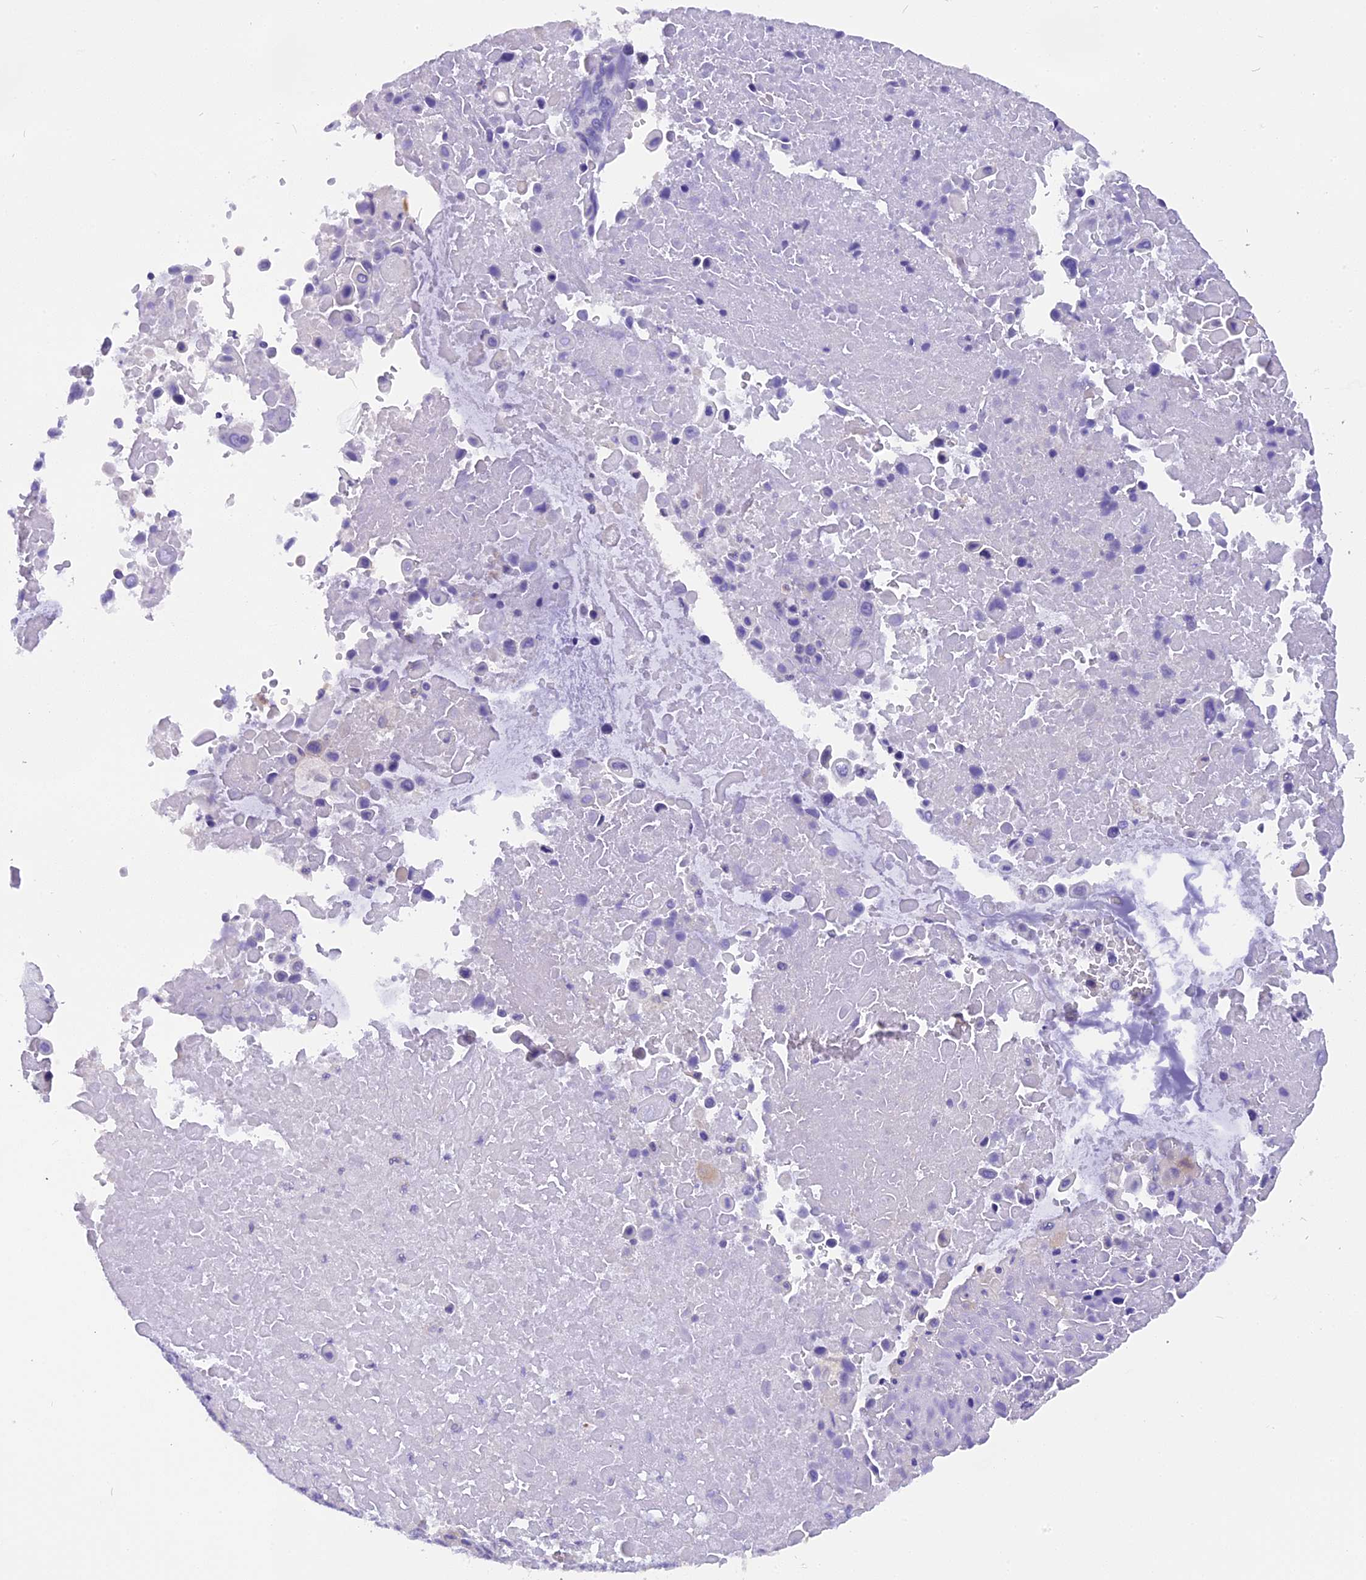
{"staining": {"intensity": "negative", "quantity": "none", "location": "none"}, "tissue": "lung cancer", "cell_type": "Tumor cells", "image_type": "cancer", "snomed": [{"axis": "morphology", "description": "Squamous cell carcinoma, NOS"}, {"axis": "topography", "description": "Lung"}], "caption": "The immunohistochemistry (IHC) image has no significant positivity in tumor cells of lung cancer (squamous cell carcinoma) tissue.", "gene": "TRIM3", "patient": {"sex": "male", "age": 66}}